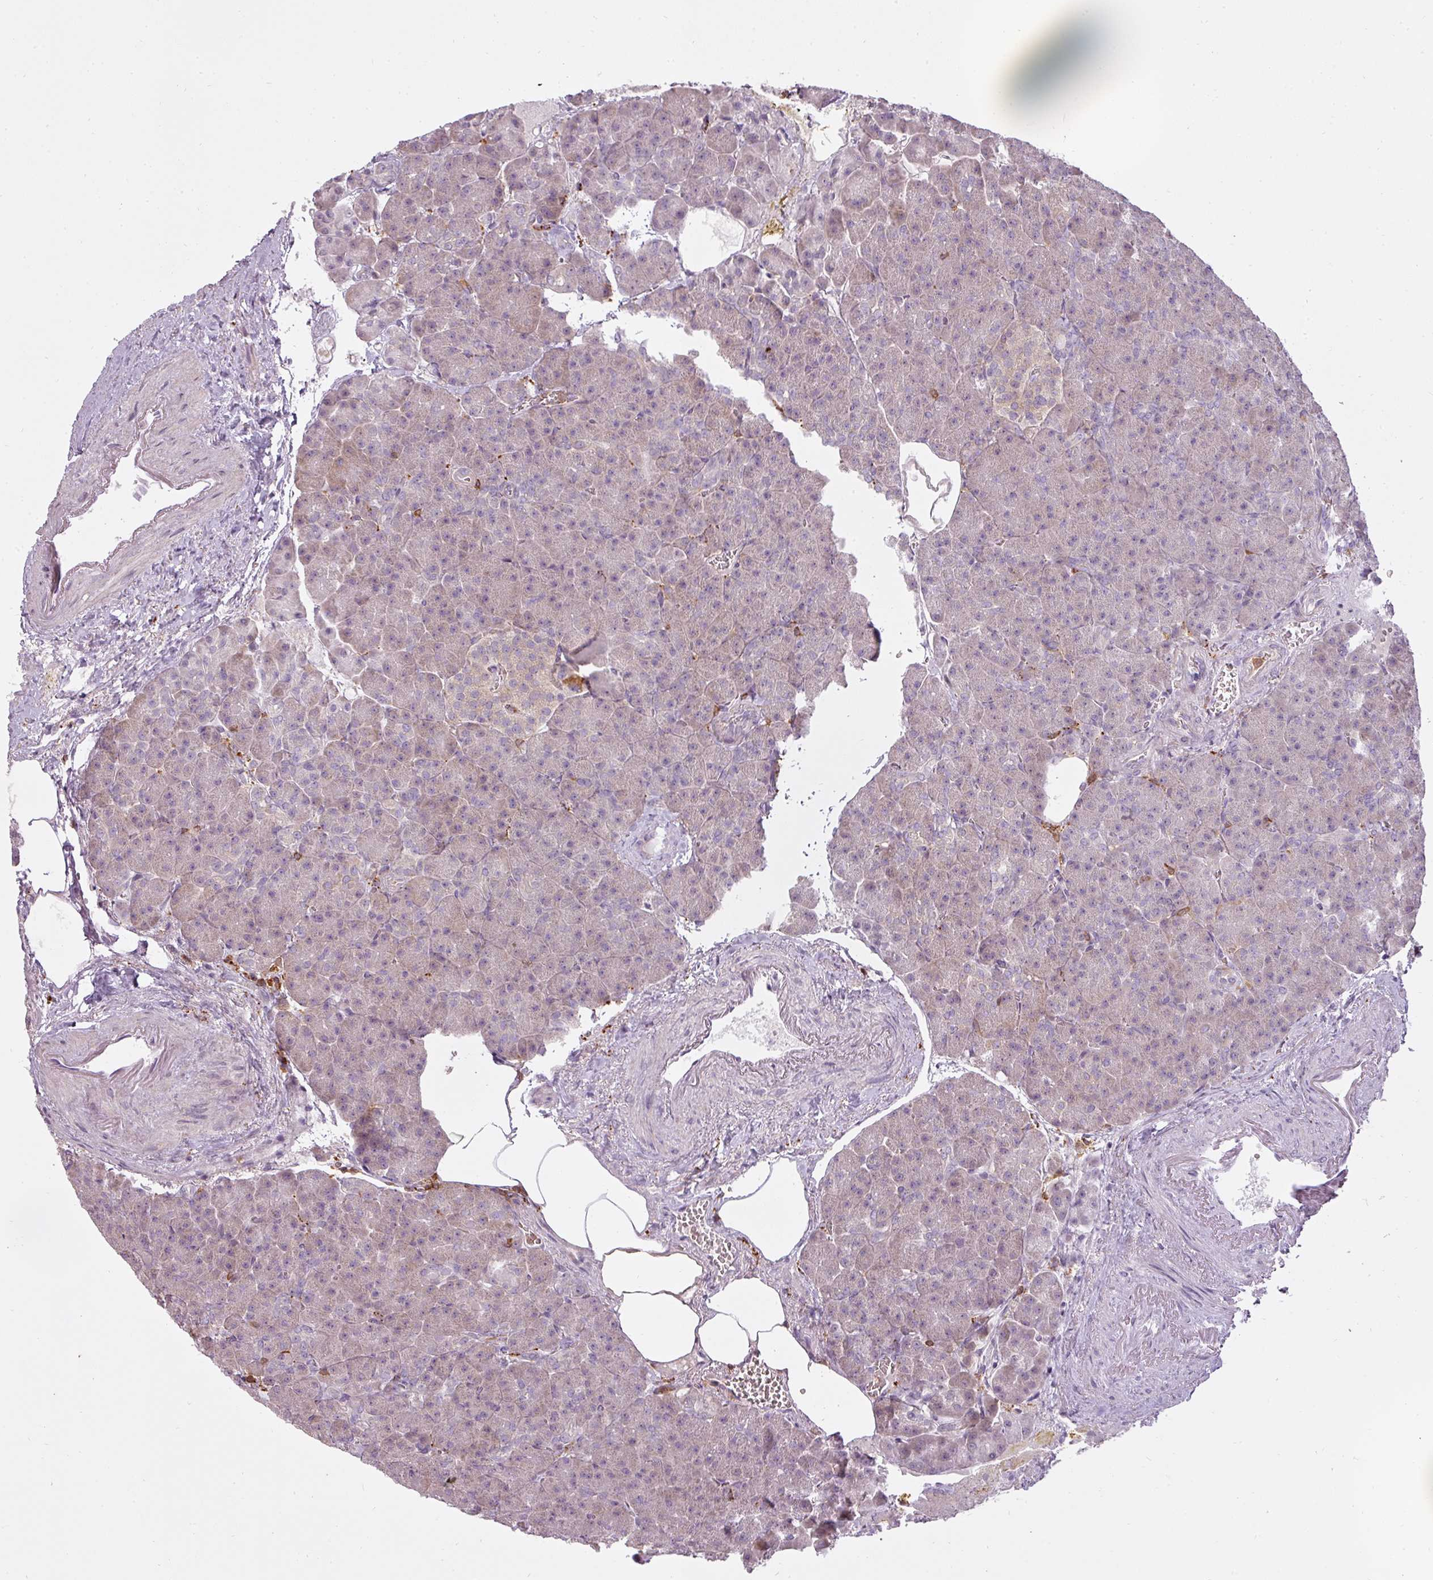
{"staining": {"intensity": "moderate", "quantity": "<25%", "location": "cytoplasmic/membranous"}, "tissue": "pancreas", "cell_type": "Exocrine glandular cells", "image_type": "normal", "snomed": [{"axis": "morphology", "description": "Normal tissue, NOS"}, {"axis": "topography", "description": "Pancreas"}], "caption": "IHC histopathology image of unremarkable human pancreas stained for a protein (brown), which reveals low levels of moderate cytoplasmic/membranous staining in about <25% of exocrine glandular cells.", "gene": "STK4", "patient": {"sex": "female", "age": 74}}